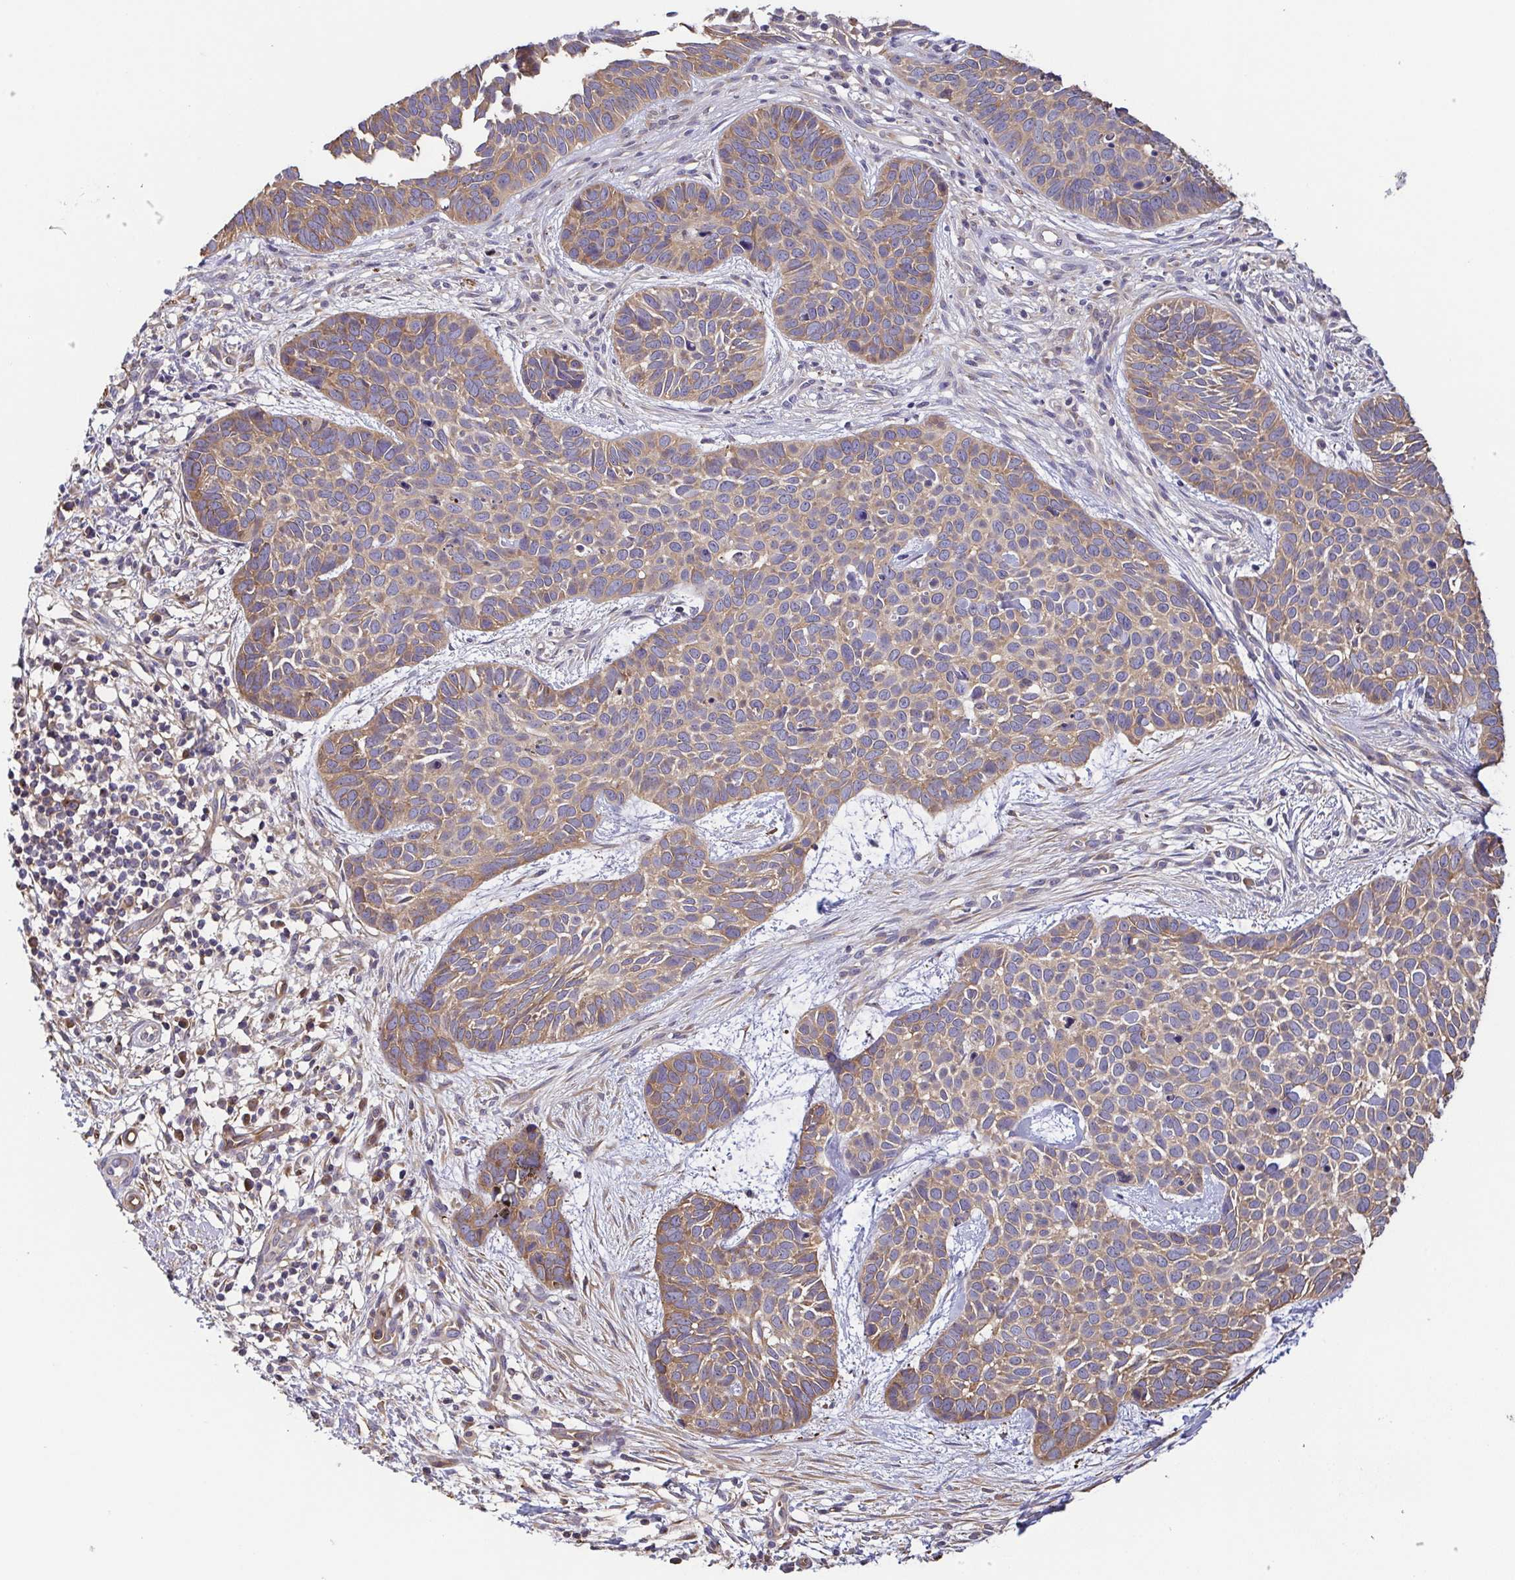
{"staining": {"intensity": "weak", "quantity": ">75%", "location": "cytoplasmic/membranous"}, "tissue": "skin cancer", "cell_type": "Tumor cells", "image_type": "cancer", "snomed": [{"axis": "morphology", "description": "Basal cell carcinoma"}, {"axis": "topography", "description": "Skin"}], "caption": "Tumor cells display weak cytoplasmic/membranous expression in about >75% of cells in skin cancer (basal cell carcinoma).", "gene": "EIF3D", "patient": {"sex": "male", "age": 69}}